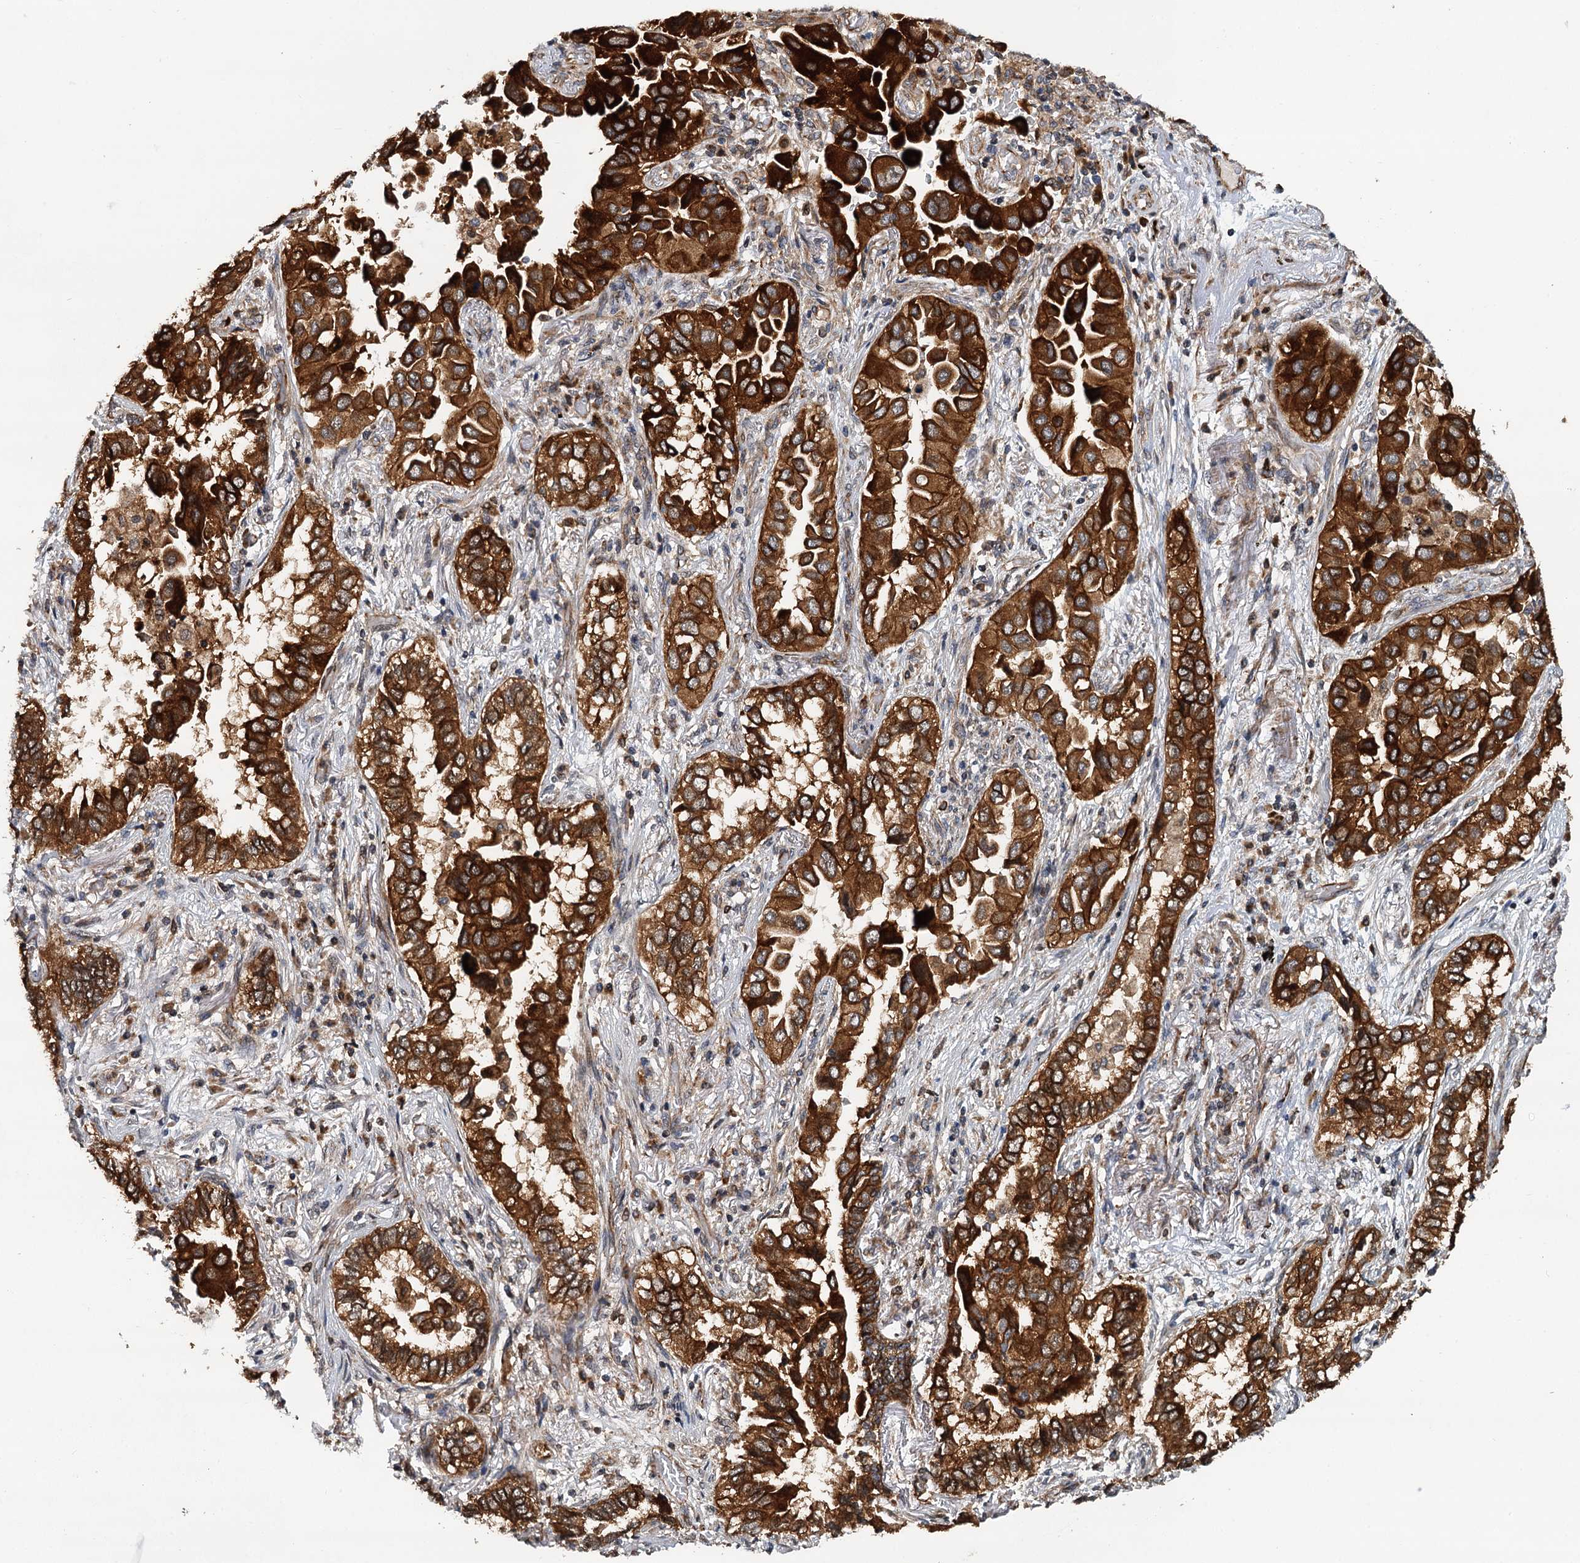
{"staining": {"intensity": "strong", "quantity": ">75%", "location": "cytoplasmic/membranous"}, "tissue": "lung cancer", "cell_type": "Tumor cells", "image_type": "cancer", "snomed": [{"axis": "morphology", "description": "Adenocarcinoma, NOS"}, {"axis": "topography", "description": "Lung"}], "caption": "There is high levels of strong cytoplasmic/membranous staining in tumor cells of lung adenocarcinoma, as demonstrated by immunohistochemical staining (brown color).", "gene": "LRRK2", "patient": {"sex": "female", "age": 76}}